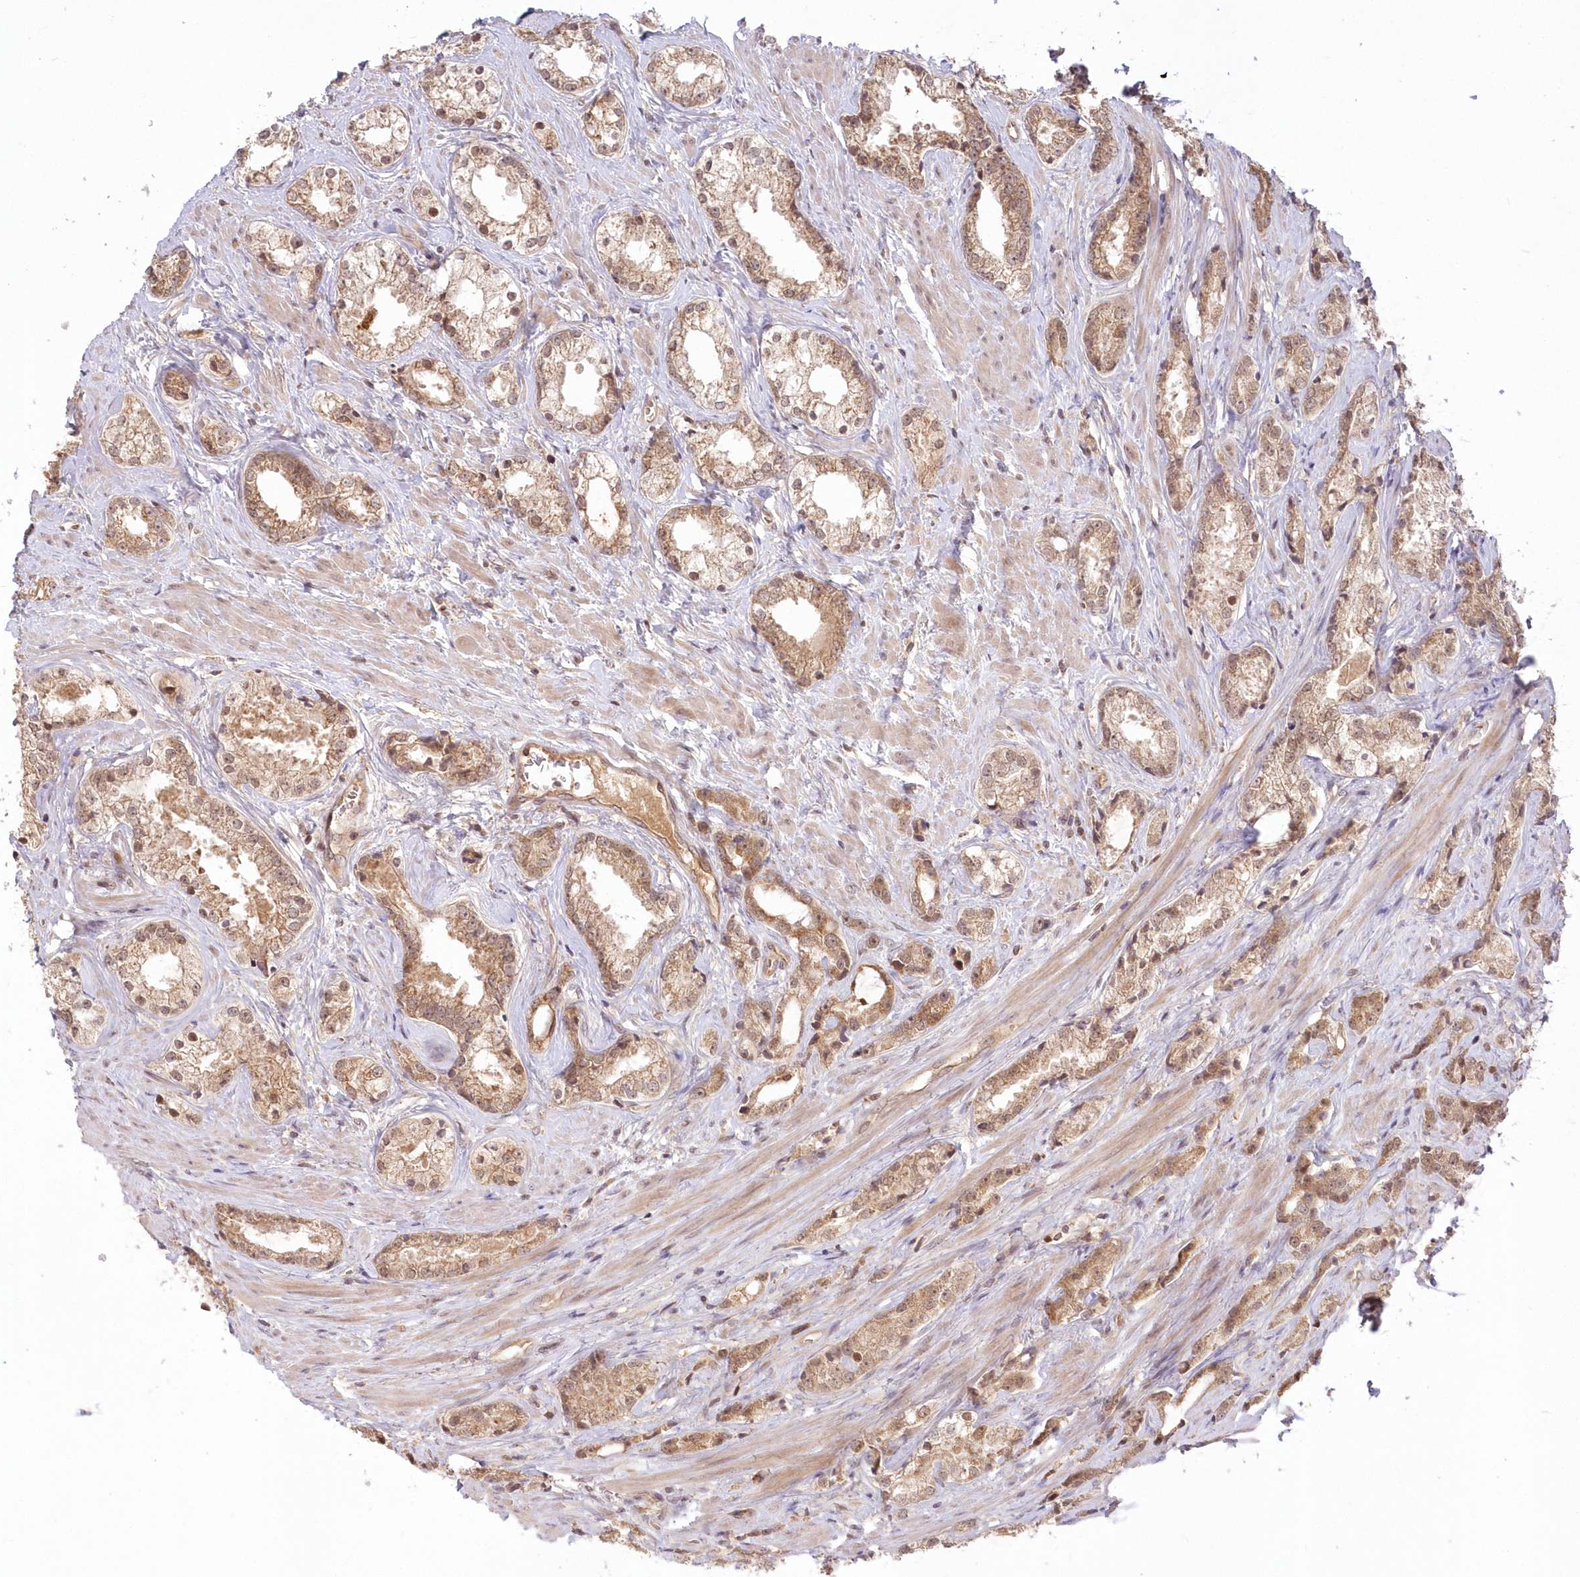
{"staining": {"intensity": "moderate", "quantity": ">75%", "location": "cytoplasmic/membranous"}, "tissue": "prostate cancer", "cell_type": "Tumor cells", "image_type": "cancer", "snomed": [{"axis": "morphology", "description": "Adenocarcinoma, High grade"}, {"axis": "topography", "description": "Prostate"}], "caption": "This micrograph displays prostate cancer (high-grade adenocarcinoma) stained with immunohistochemistry (IHC) to label a protein in brown. The cytoplasmic/membranous of tumor cells show moderate positivity for the protein. Nuclei are counter-stained blue.", "gene": "MTMR3", "patient": {"sex": "male", "age": 66}}